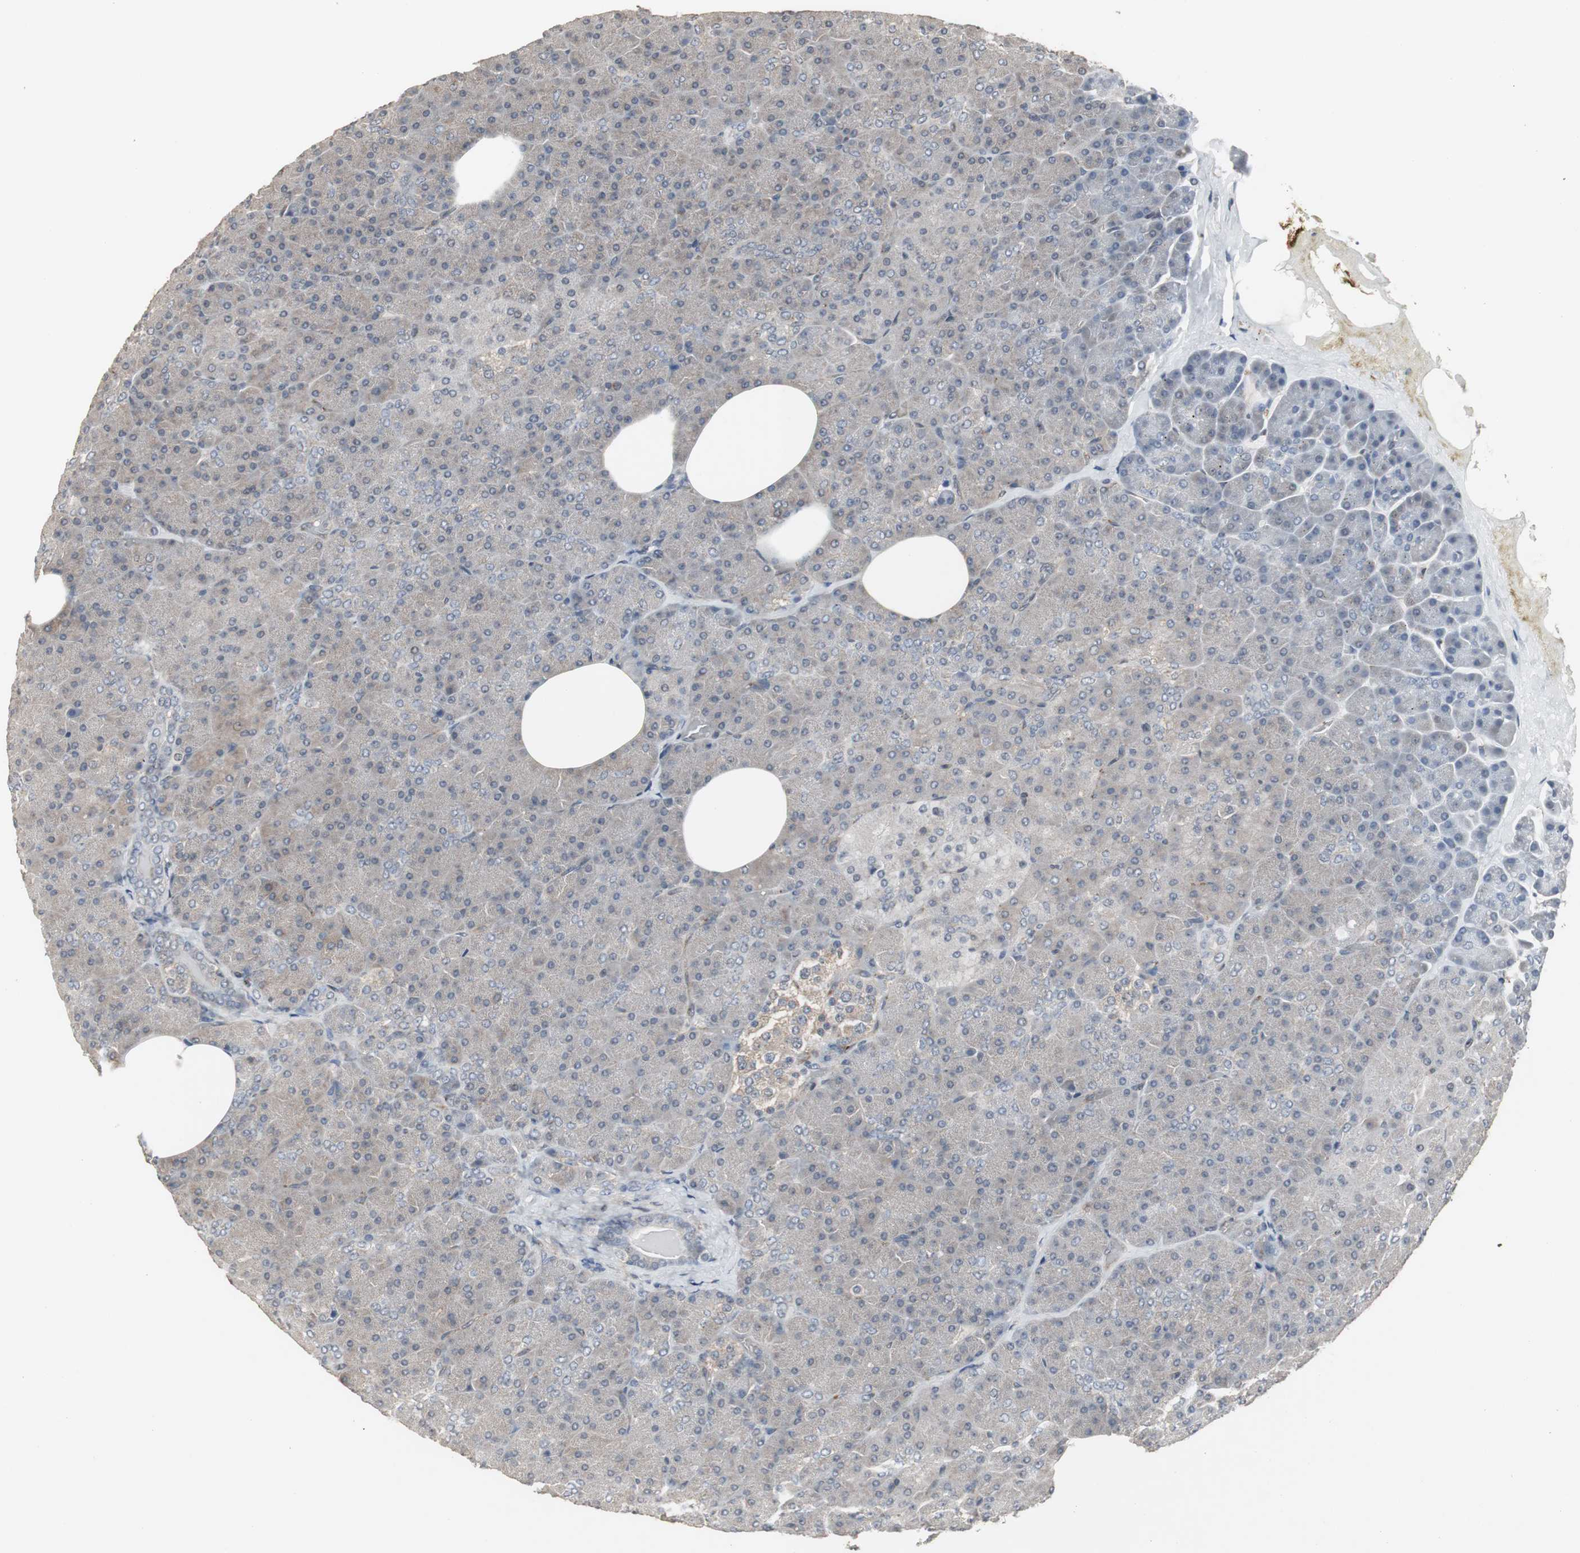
{"staining": {"intensity": "weak", "quantity": ">75%", "location": "cytoplasmic/membranous"}, "tissue": "pancreas", "cell_type": "Exocrine glandular cells", "image_type": "normal", "snomed": [{"axis": "morphology", "description": "Normal tissue, NOS"}, {"axis": "topography", "description": "Pancreas"}], "caption": "IHC histopathology image of benign pancreas stained for a protein (brown), which demonstrates low levels of weak cytoplasmic/membranous positivity in about >75% of exocrine glandular cells.", "gene": "ATP2B2", "patient": {"sex": "female", "age": 35}}